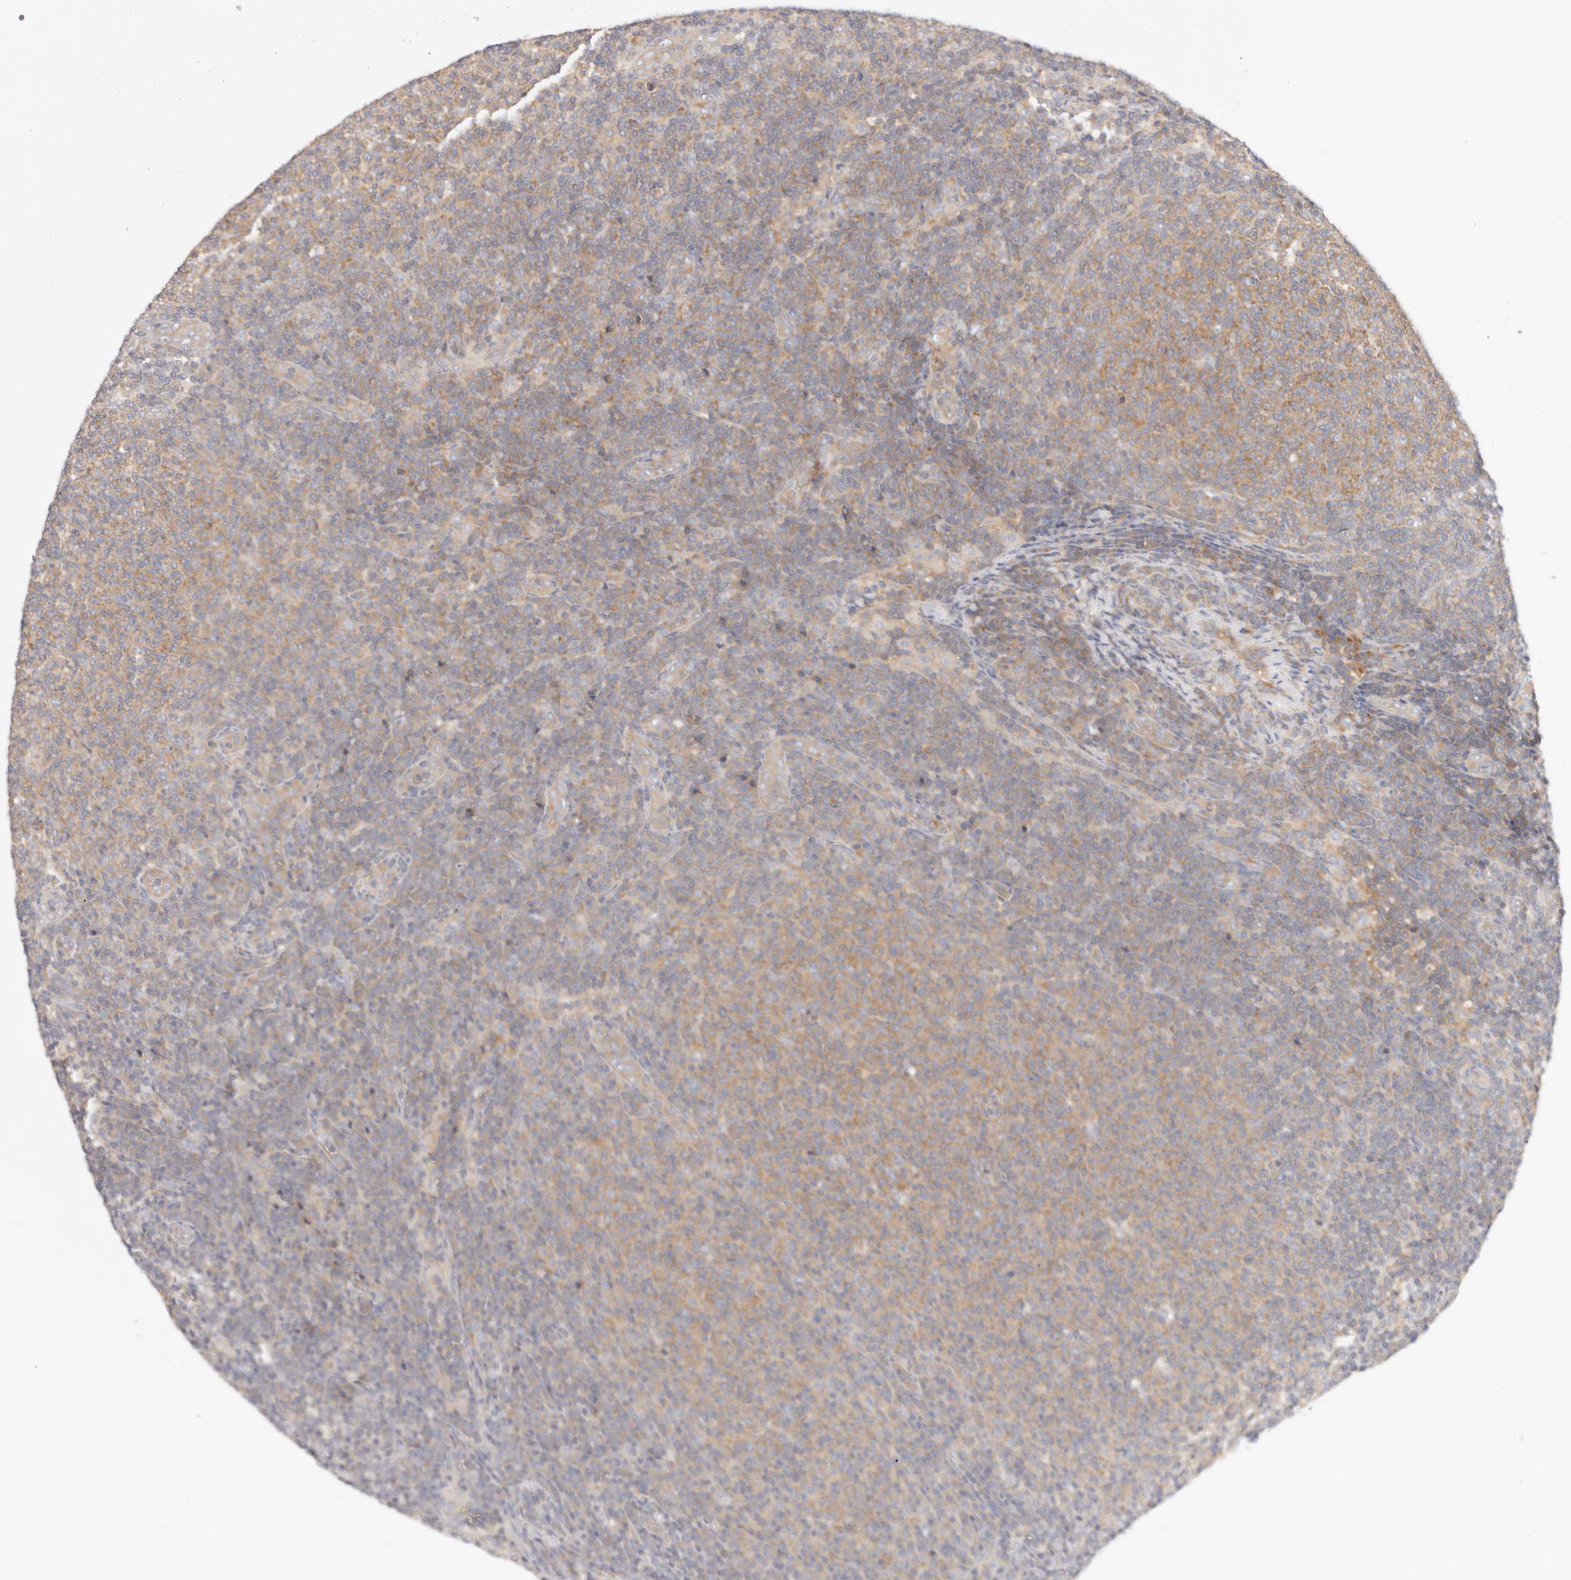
{"staining": {"intensity": "moderate", "quantity": "25%-75%", "location": "cytoplasmic/membranous"}, "tissue": "lymphoma", "cell_type": "Tumor cells", "image_type": "cancer", "snomed": [{"axis": "morphology", "description": "Malignant lymphoma, non-Hodgkin's type, Low grade"}, {"axis": "topography", "description": "Lymph node"}], "caption": "The immunohistochemical stain shows moderate cytoplasmic/membranous staining in tumor cells of lymphoma tissue.", "gene": "KCMF1", "patient": {"sex": "male", "age": 66}}